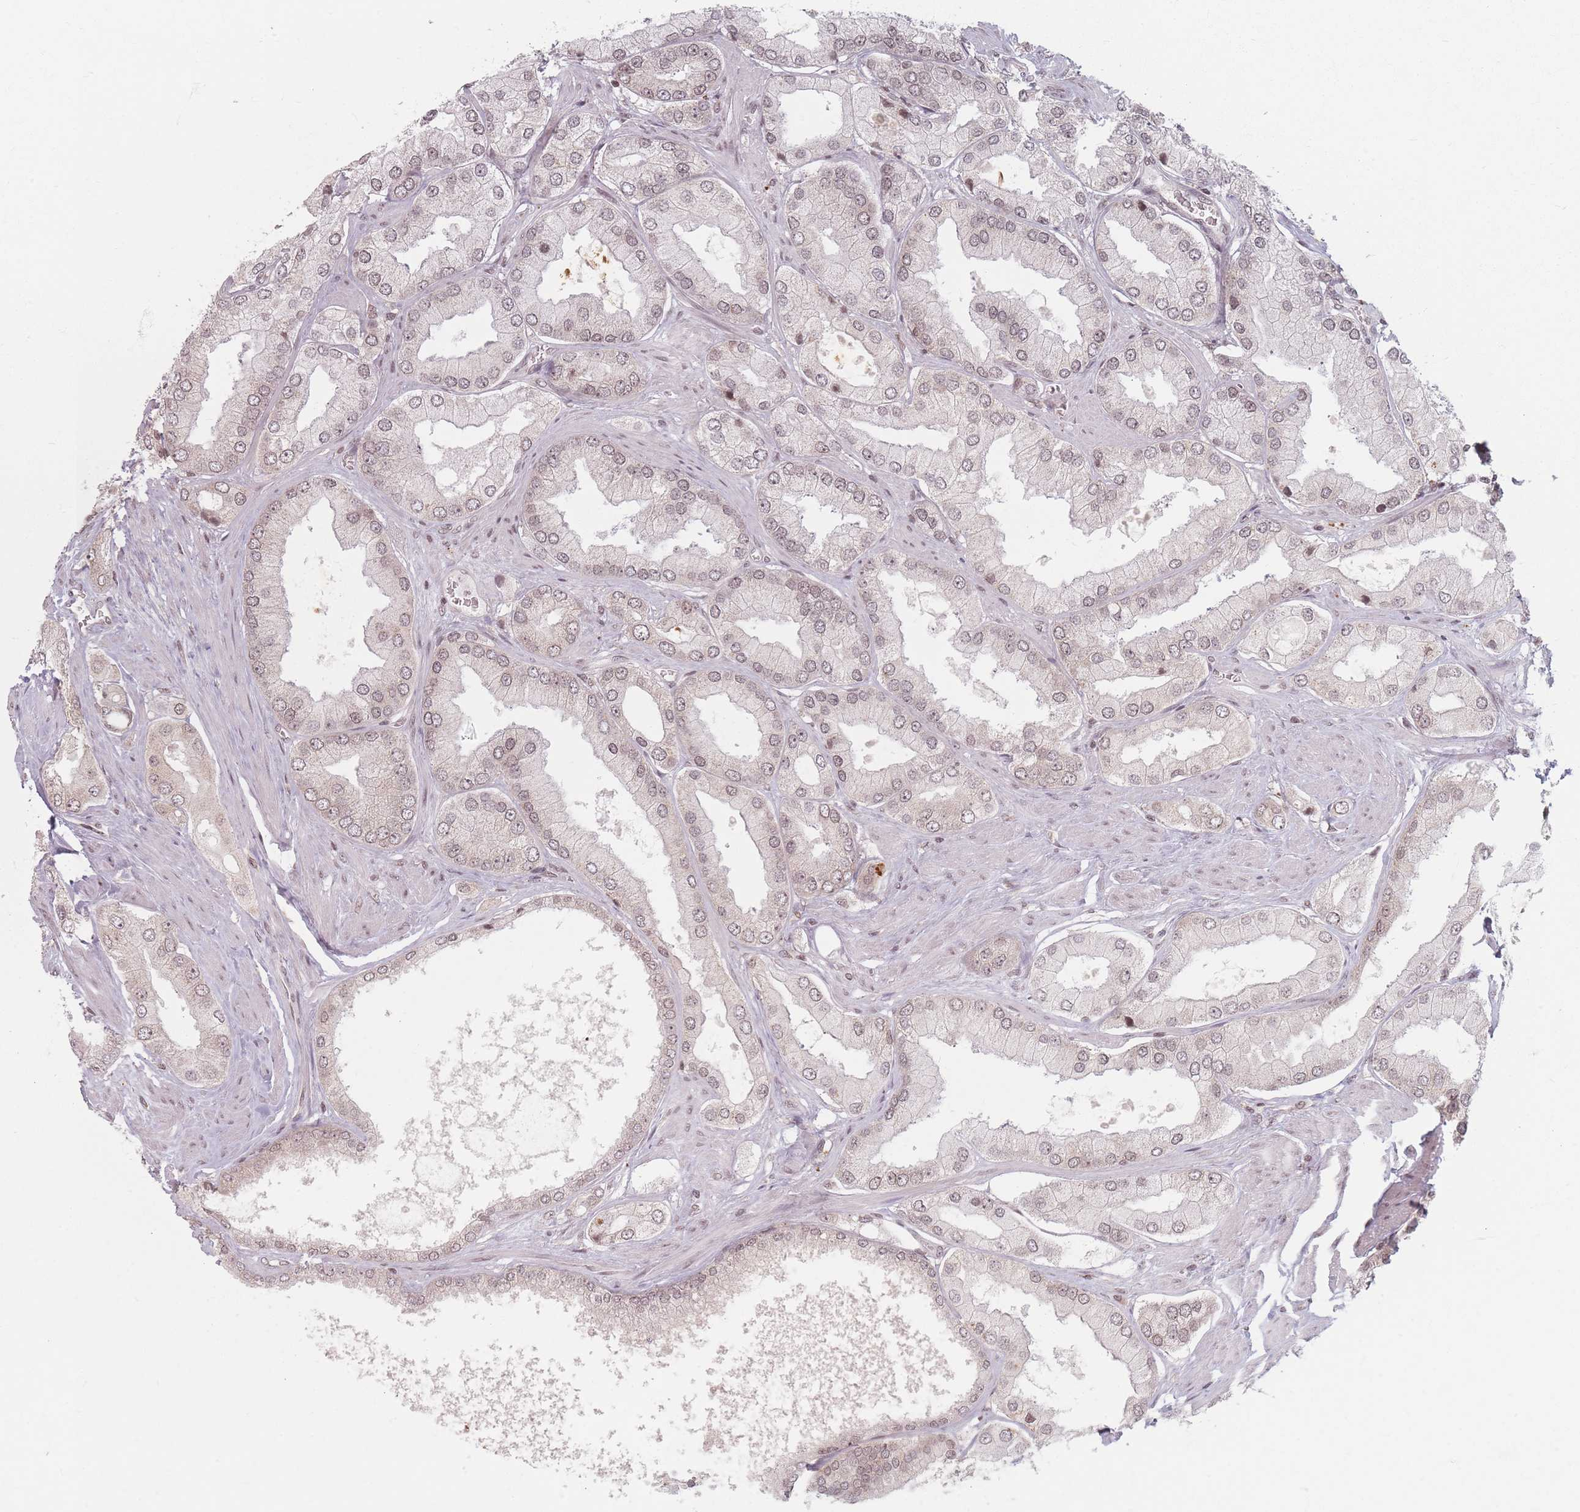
{"staining": {"intensity": "weak", "quantity": "25%-75%", "location": "nuclear"}, "tissue": "prostate cancer", "cell_type": "Tumor cells", "image_type": "cancer", "snomed": [{"axis": "morphology", "description": "Adenocarcinoma, Low grade"}, {"axis": "topography", "description": "Prostate"}], "caption": "Low-grade adenocarcinoma (prostate) was stained to show a protein in brown. There is low levels of weak nuclear expression in approximately 25%-75% of tumor cells.", "gene": "SPATA45", "patient": {"sex": "male", "age": 42}}